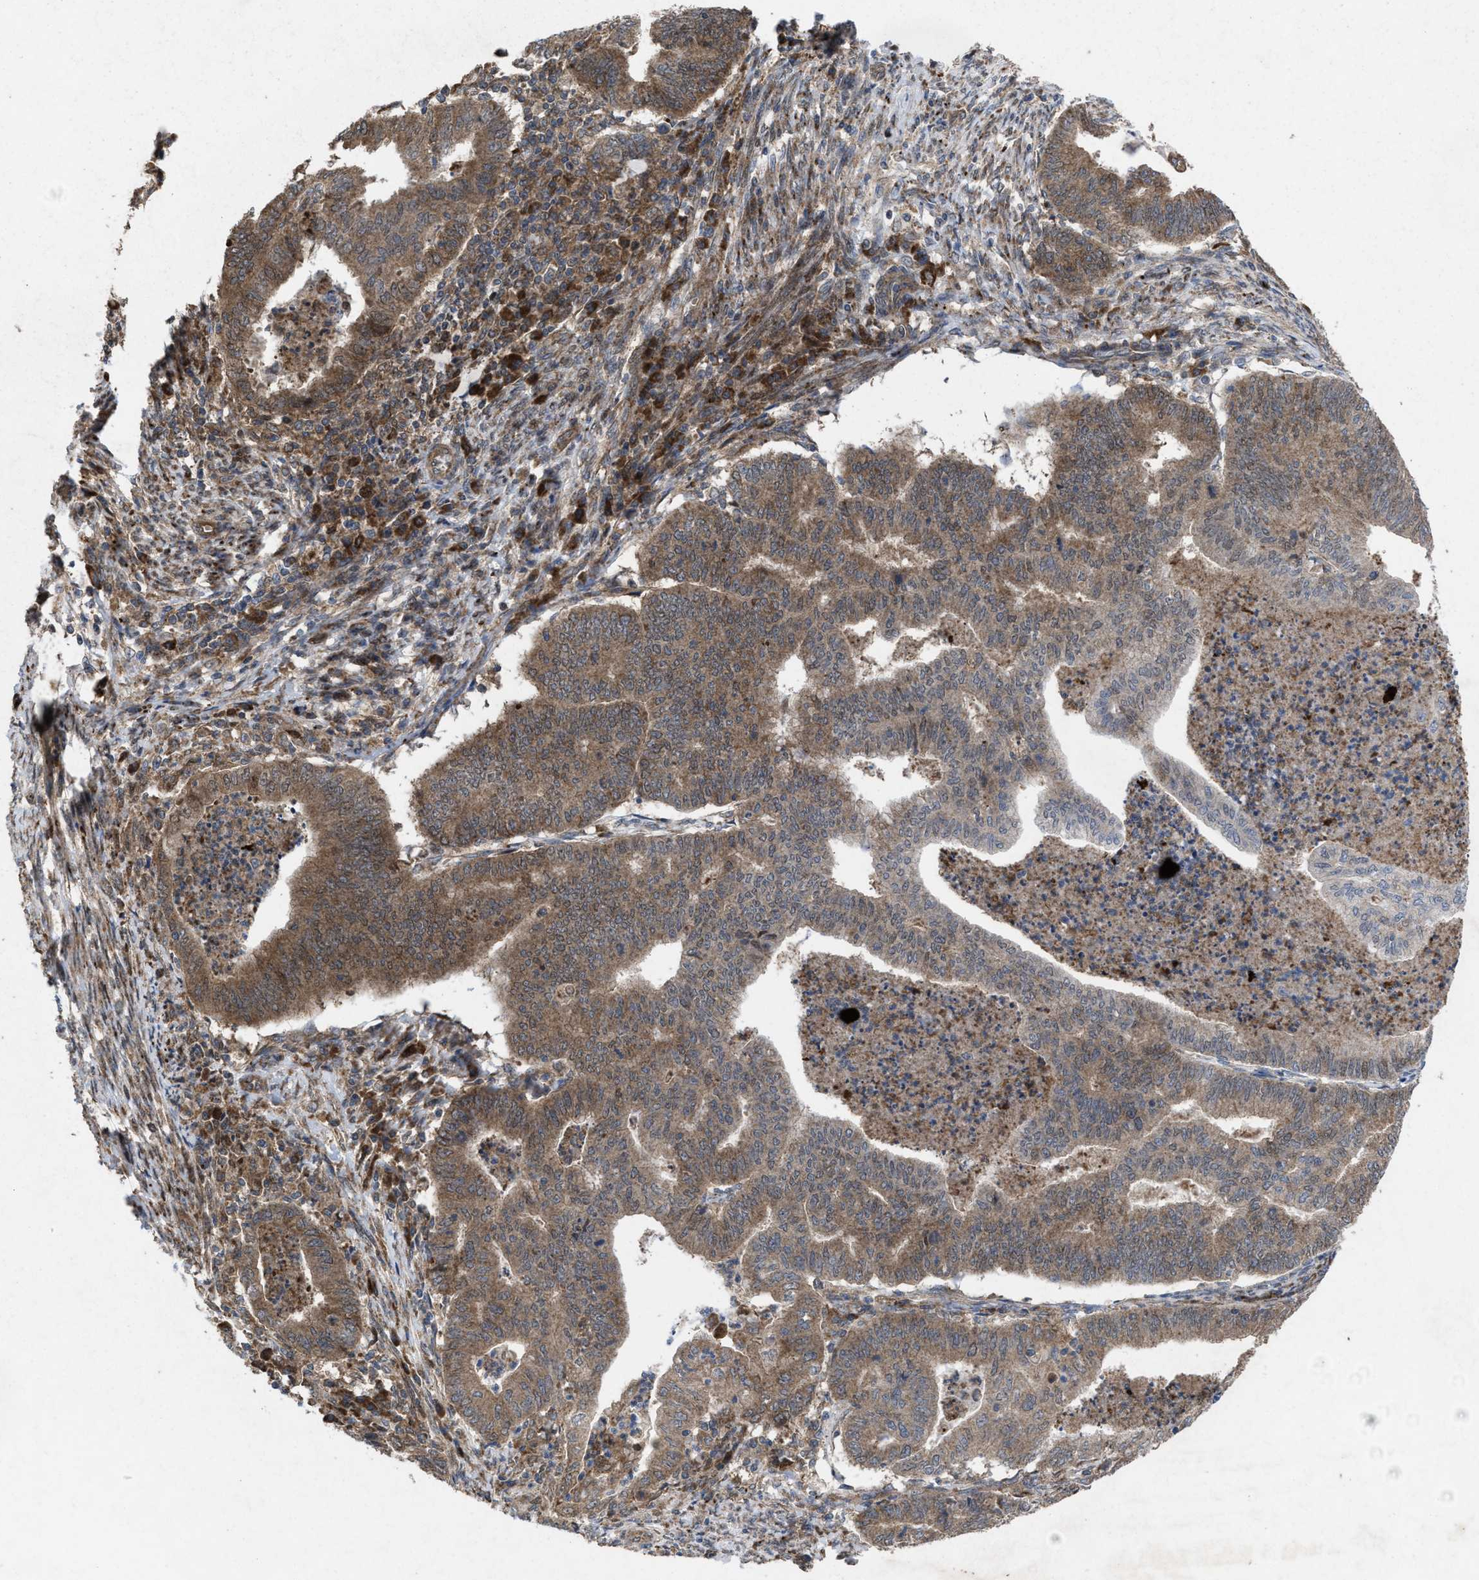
{"staining": {"intensity": "moderate", "quantity": ">75%", "location": "cytoplasmic/membranous"}, "tissue": "endometrial cancer", "cell_type": "Tumor cells", "image_type": "cancer", "snomed": [{"axis": "morphology", "description": "Polyp, NOS"}, {"axis": "morphology", "description": "Adenocarcinoma, NOS"}, {"axis": "morphology", "description": "Adenoma, NOS"}, {"axis": "topography", "description": "Endometrium"}], "caption": "A high-resolution image shows IHC staining of endometrial cancer, which displays moderate cytoplasmic/membranous staining in approximately >75% of tumor cells.", "gene": "MSI2", "patient": {"sex": "female", "age": 79}}